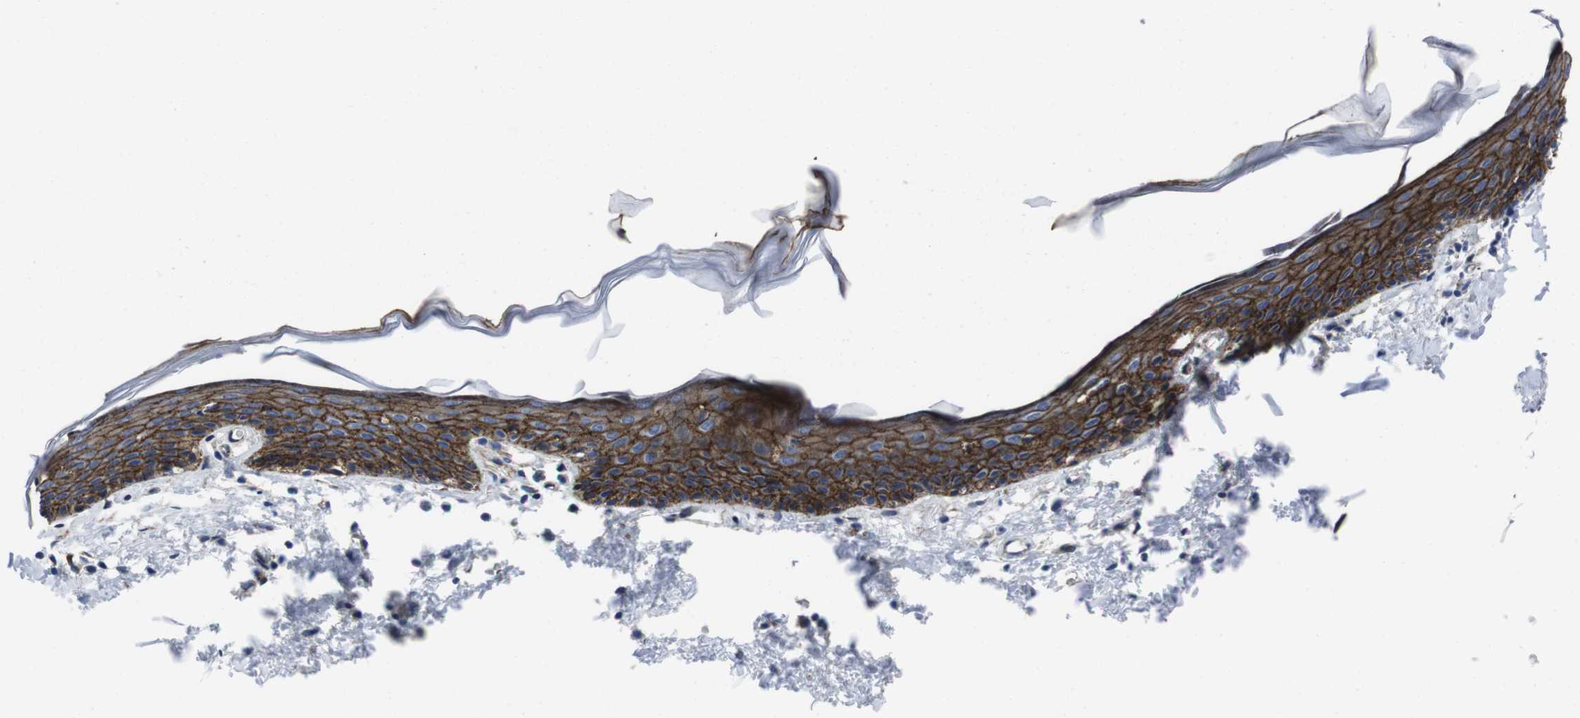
{"staining": {"intensity": "strong", "quantity": ">75%", "location": "cytoplasmic/membranous"}, "tissue": "skin", "cell_type": "Epidermal cells", "image_type": "normal", "snomed": [{"axis": "morphology", "description": "Normal tissue, NOS"}, {"axis": "topography", "description": "Vulva"}], "caption": "A photomicrograph of skin stained for a protein displays strong cytoplasmic/membranous brown staining in epidermal cells. (DAB = brown stain, brightfield microscopy at high magnification).", "gene": "NUMB", "patient": {"sex": "female", "age": 54}}